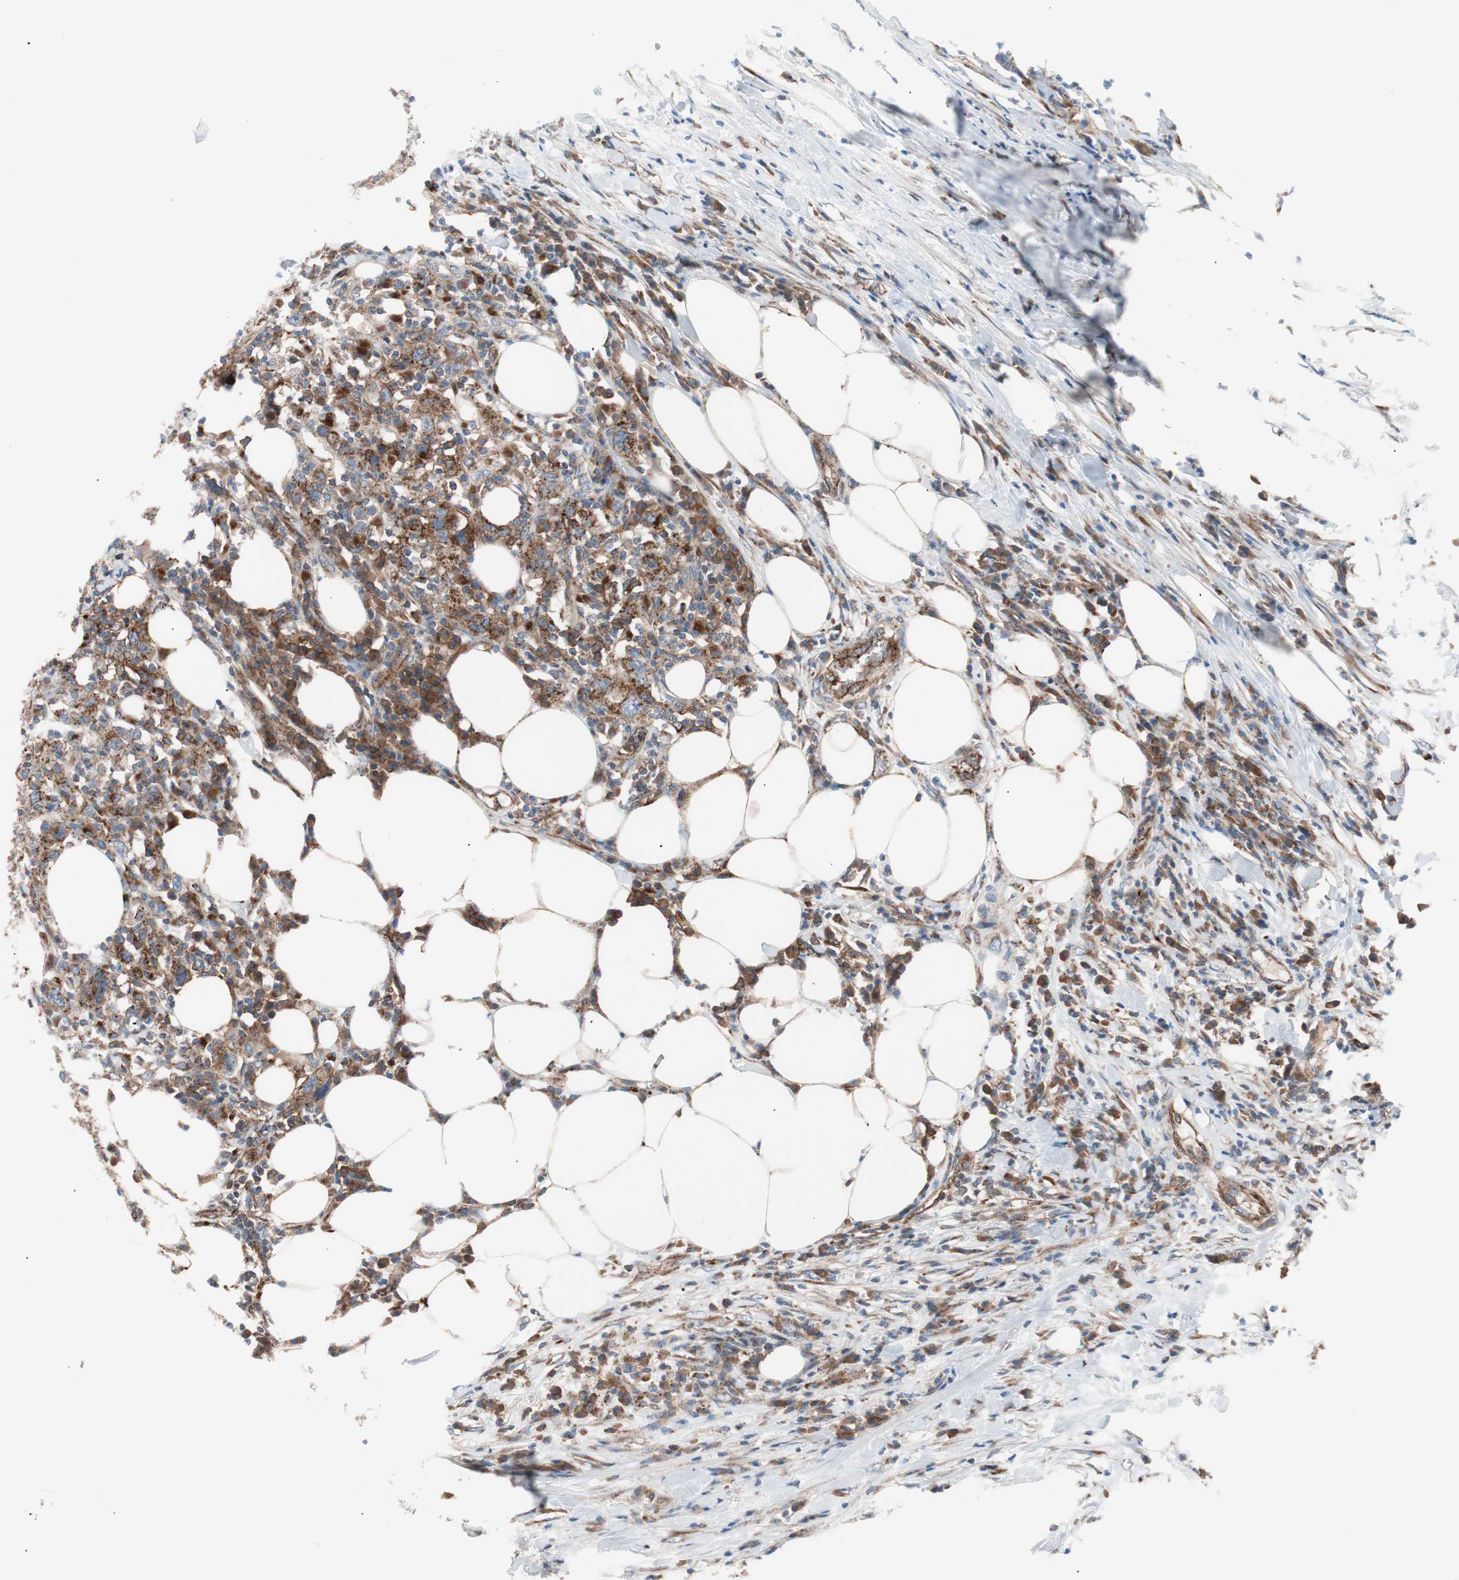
{"staining": {"intensity": "moderate", "quantity": ">75%", "location": "cytoplasmic/membranous"}, "tissue": "urothelial cancer", "cell_type": "Tumor cells", "image_type": "cancer", "snomed": [{"axis": "morphology", "description": "Urothelial carcinoma, High grade"}, {"axis": "topography", "description": "Urinary bladder"}], "caption": "There is medium levels of moderate cytoplasmic/membranous expression in tumor cells of urothelial cancer, as demonstrated by immunohistochemical staining (brown color).", "gene": "FLOT2", "patient": {"sex": "male", "age": 61}}